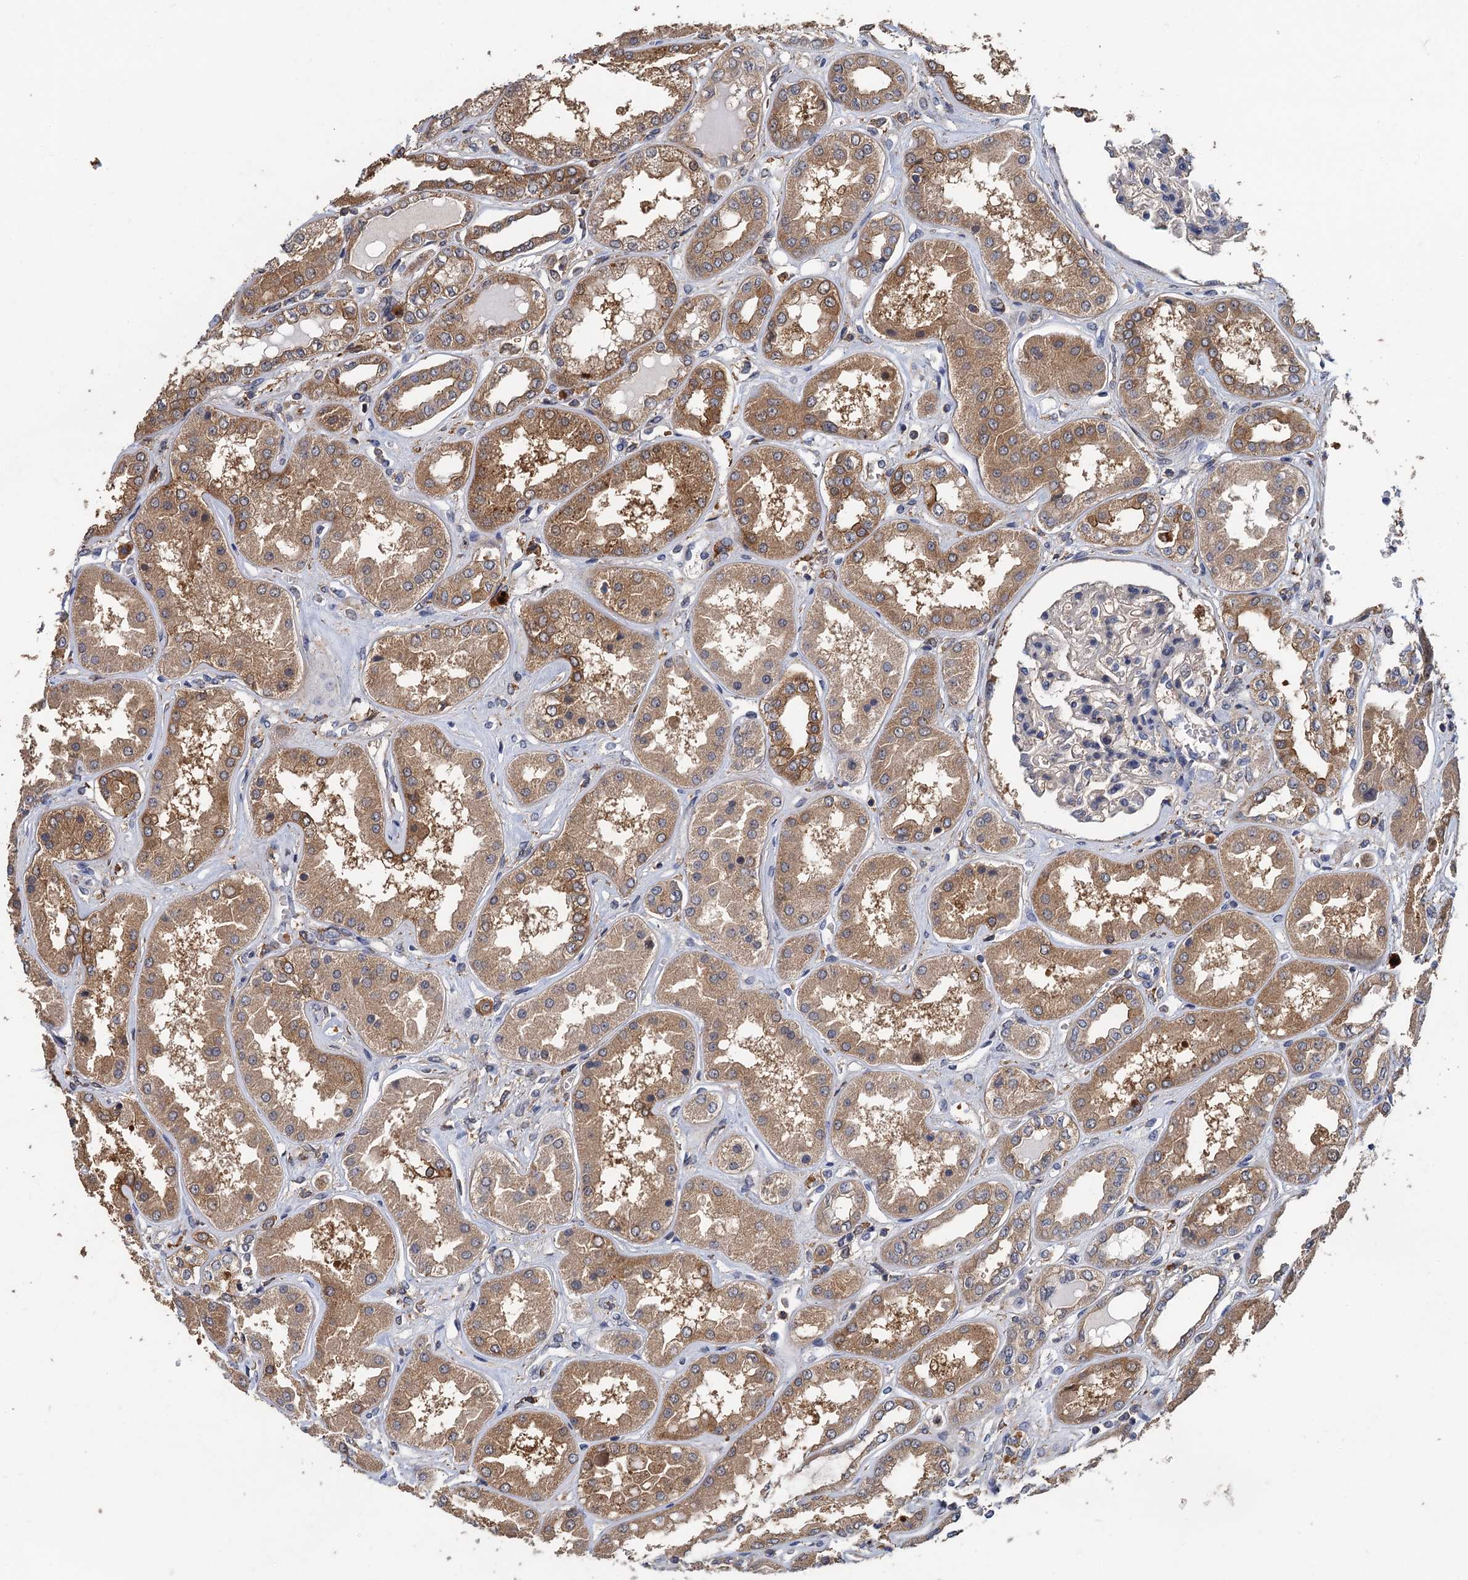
{"staining": {"intensity": "moderate", "quantity": "<25%", "location": "cytoplasmic/membranous"}, "tissue": "kidney", "cell_type": "Cells in glomeruli", "image_type": "normal", "snomed": [{"axis": "morphology", "description": "Normal tissue, NOS"}, {"axis": "topography", "description": "Kidney"}], "caption": "DAB immunohistochemical staining of normal kidney reveals moderate cytoplasmic/membranous protein expression in about <25% of cells in glomeruli.", "gene": "RSAD2", "patient": {"sex": "female", "age": 56}}